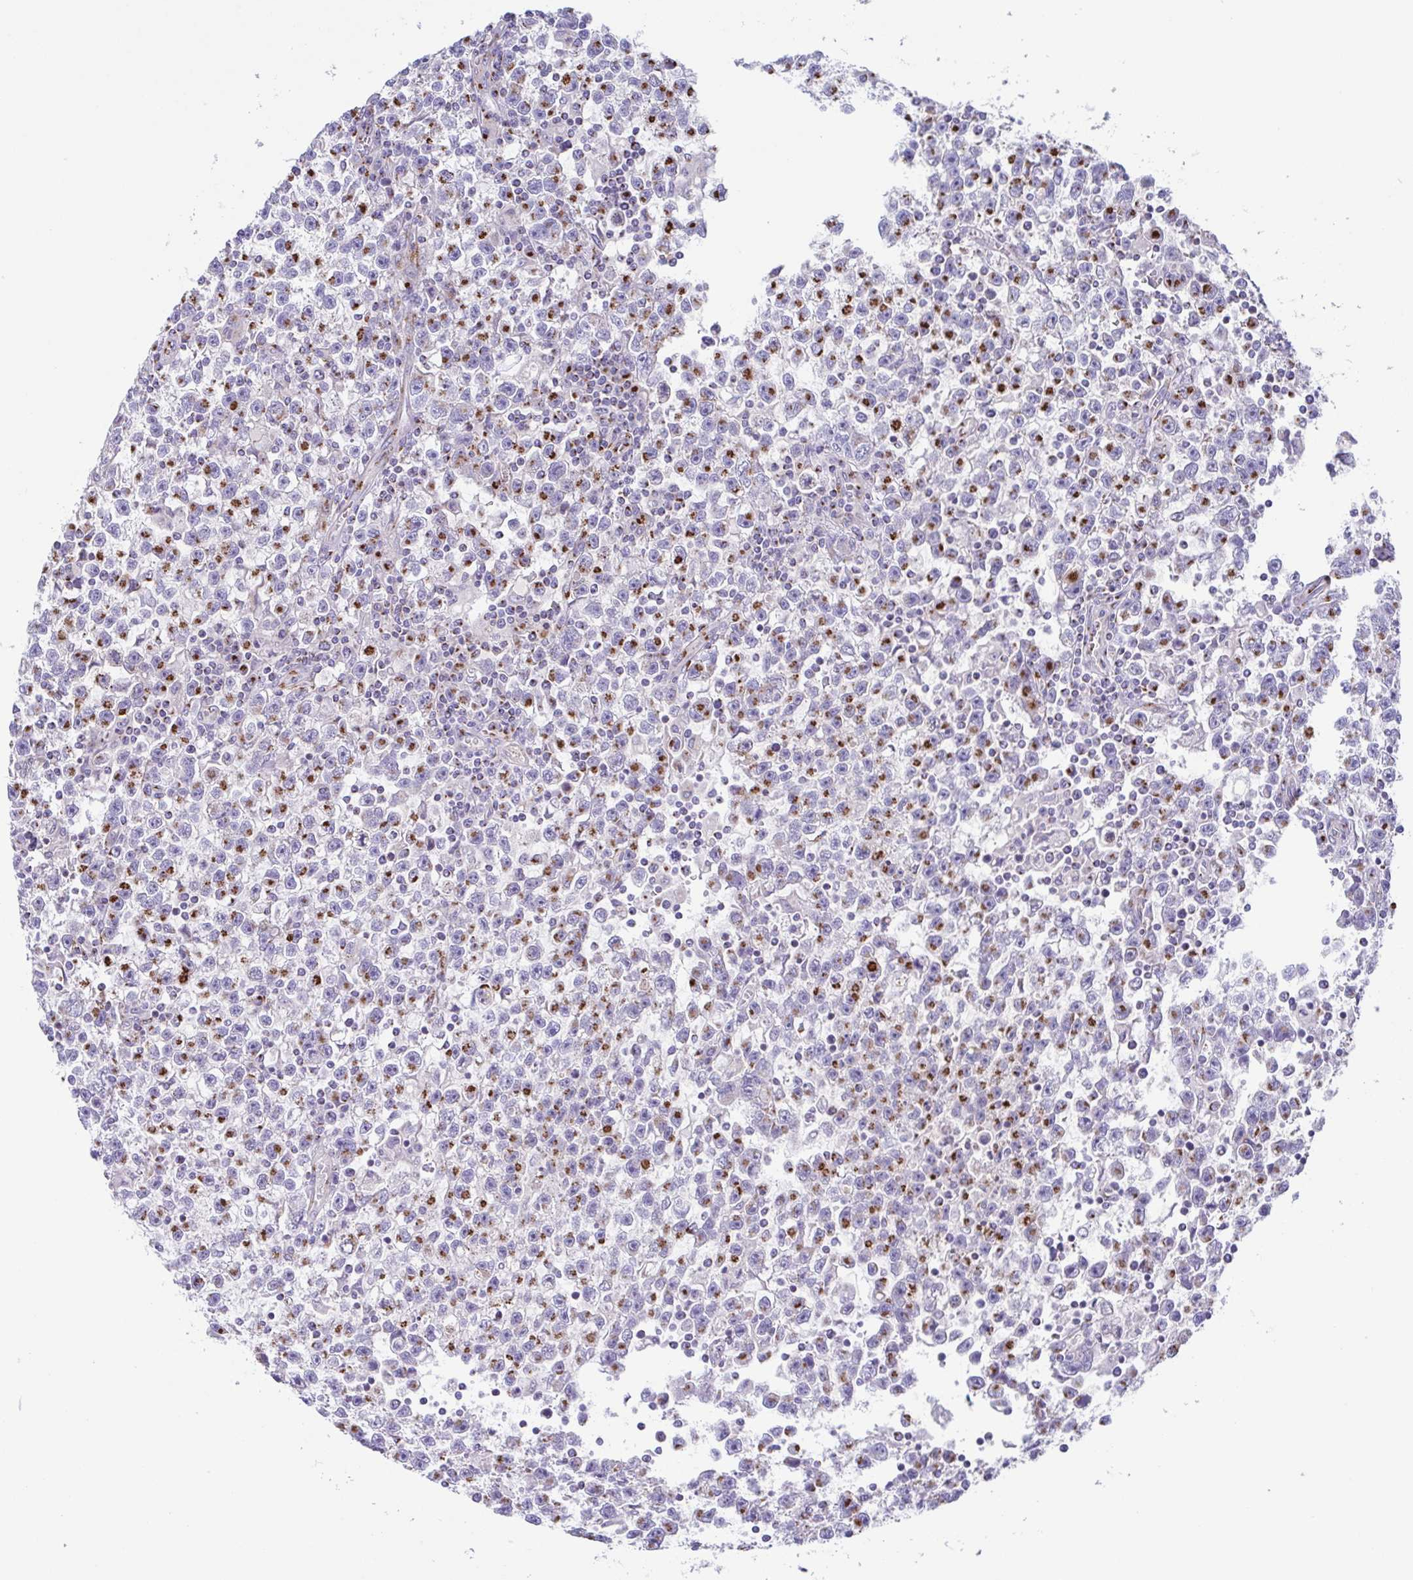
{"staining": {"intensity": "strong", "quantity": "25%-75%", "location": "cytoplasmic/membranous"}, "tissue": "testis cancer", "cell_type": "Tumor cells", "image_type": "cancer", "snomed": [{"axis": "morphology", "description": "Seminoma, NOS"}, {"axis": "topography", "description": "Testis"}], "caption": "A high-resolution image shows immunohistochemistry (IHC) staining of testis cancer, which demonstrates strong cytoplasmic/membranous staining in about 25%-75% of tumor cells.", "gene": "COL17A1", "patient": {"sex": "male", "age": 31}}